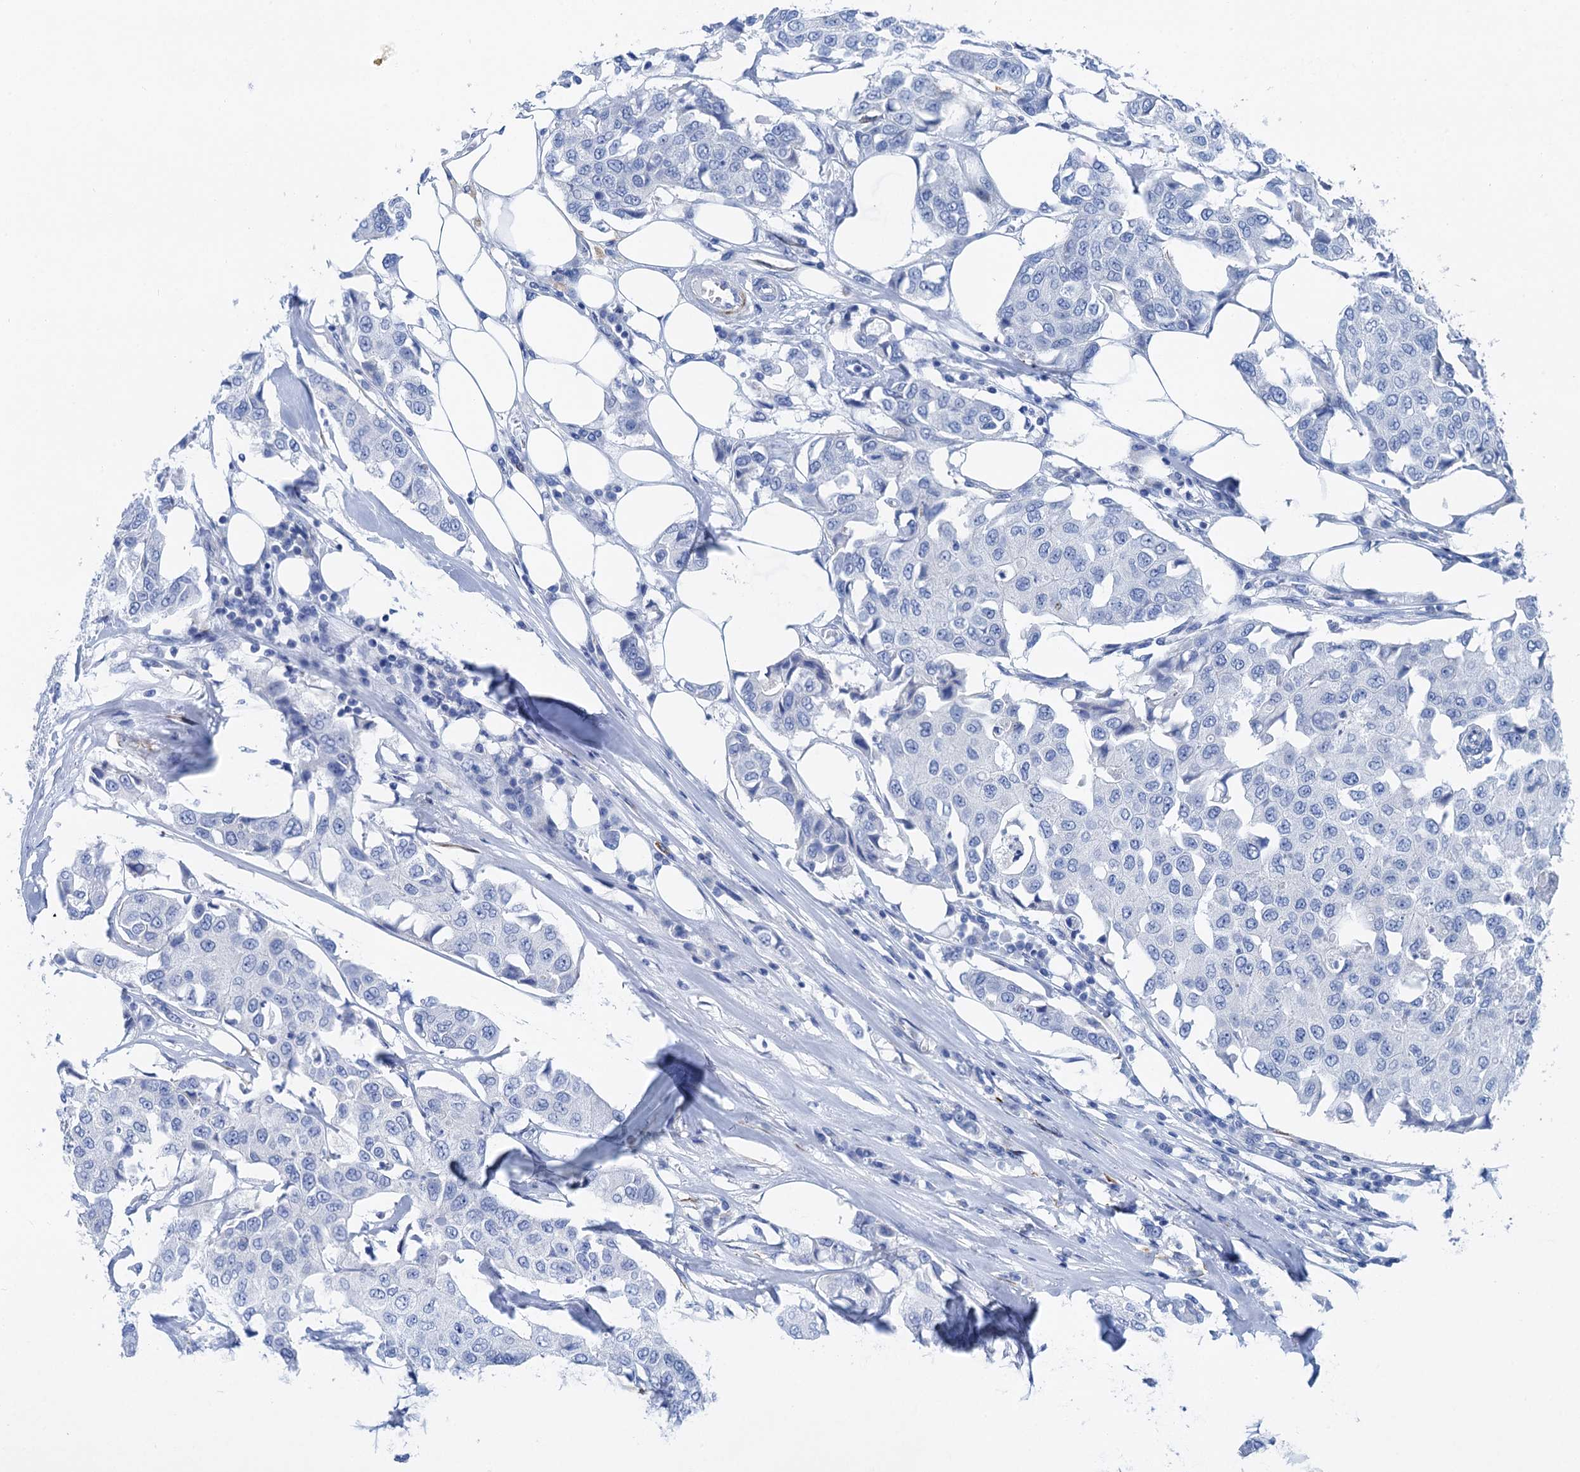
{"staining": {"intensity": "negative", "quantity": "none", "location": "none"}, "tissue": "breast cancer", "cell_type": "Tumor cells", "image_type": "cancer", "snomed": [{"axis": "morphology", "description": "Duct carcinoma"}, {"axis": "topography", "description": "Breast"}], "caption": "Immunohistochemistry (IHC) photomicrograph of breast cancer stained for a protein (brown), which displays no staining in tumor cells. (DAB (3,3'-diaminobenzidine) immunohistochemistry (IHC), high magnification).", "gene": "NLRP10", "patient": {"sex": "female", "age": 80}}